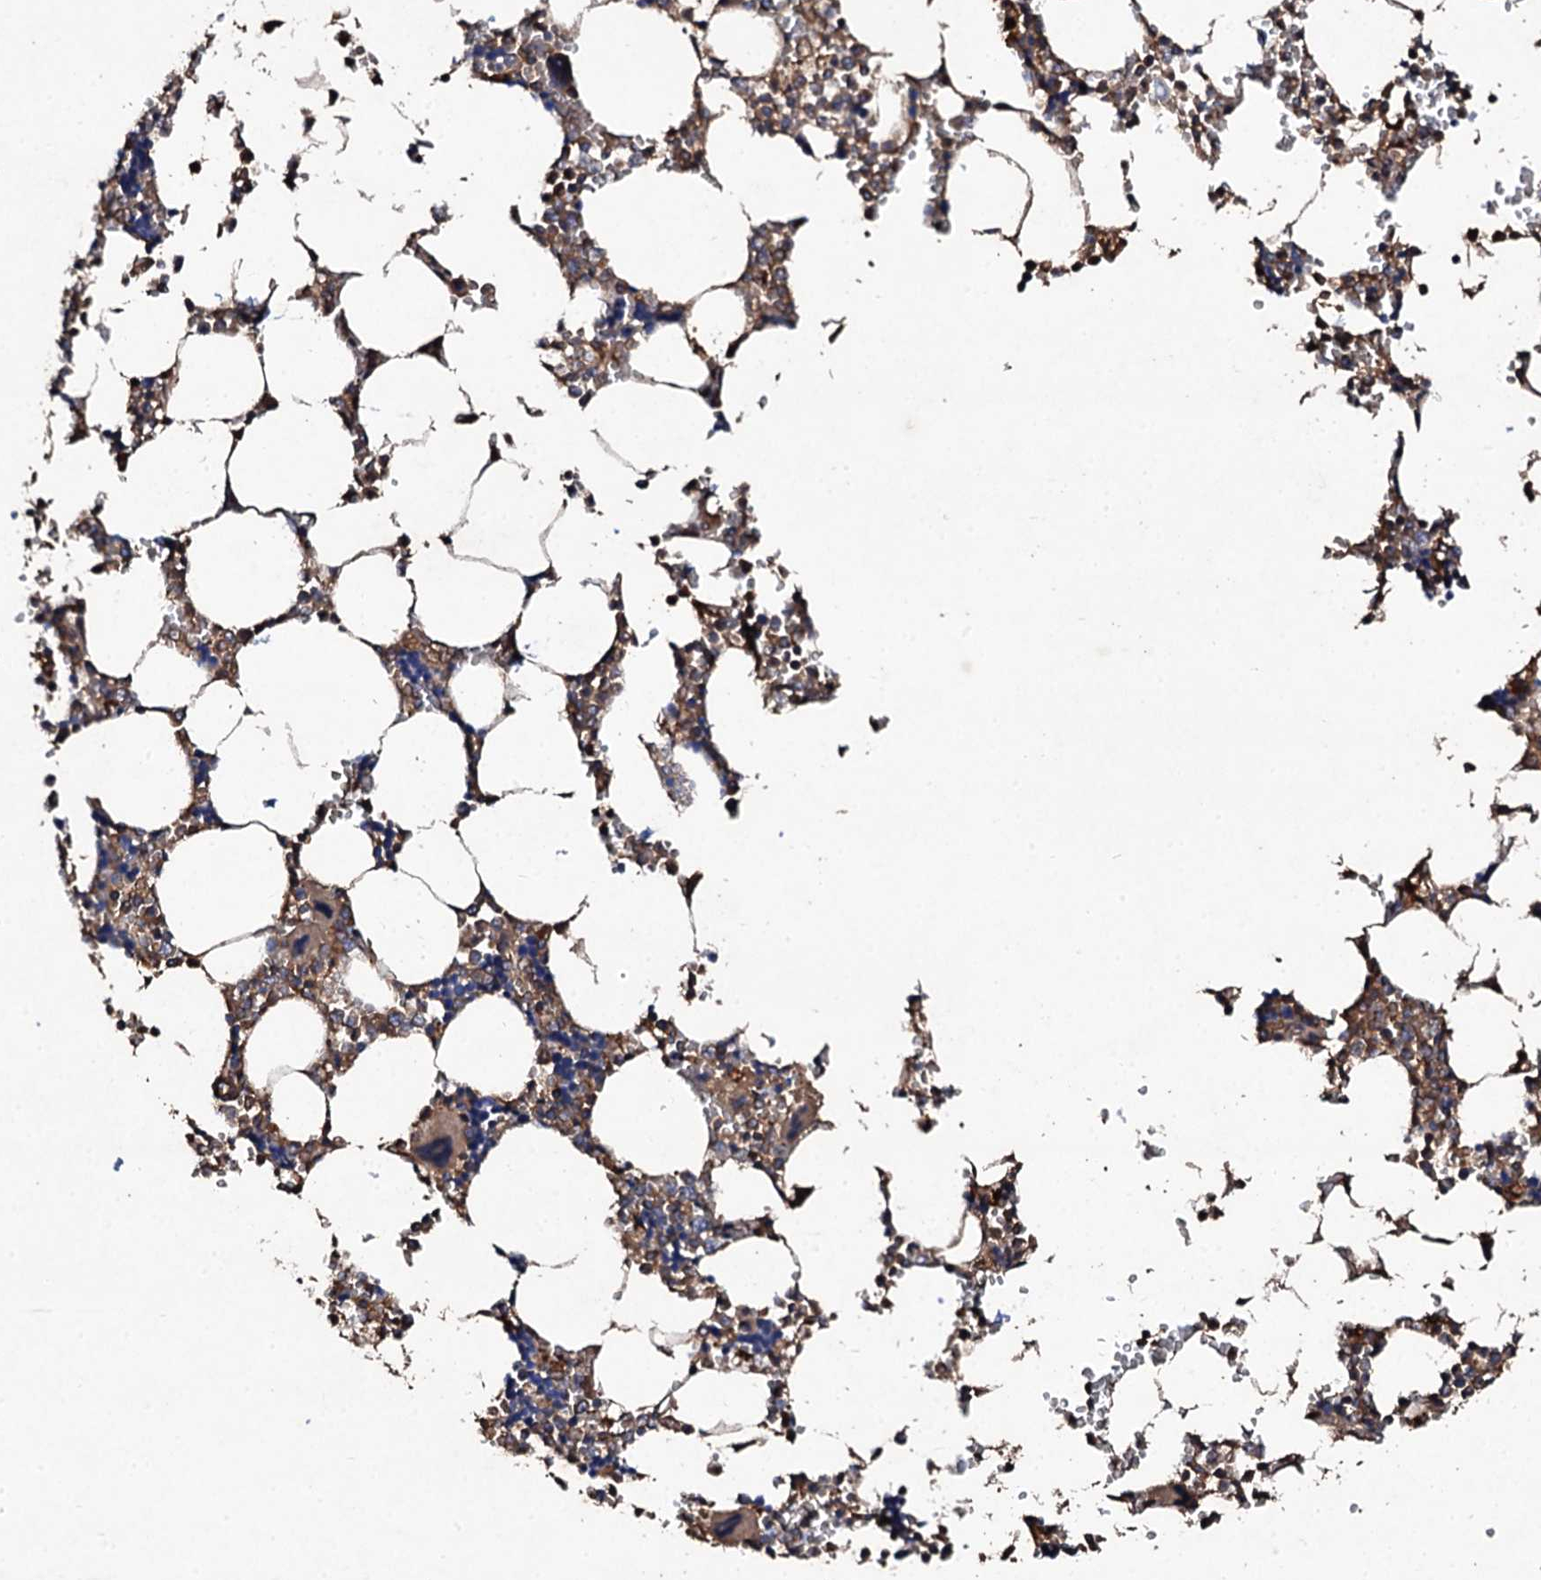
{"staining": {"intensity": "moderate", "quantity": "25%-75%", "location": "cytoplasmic/membranous"}, "tissue": "bone marrow", "cell_type": "Hematopoietic cells", "image_type": "normal", "snomed": [{"axis": "morphology", "description": "Normal tissue, NOS"}, {"axis": "topography", "description": "Bone marrow"}], "caption": "Immunohistochemical staining of benign bone marrow shows medium levels of moderate cytoplasmic/membranous expression in about 25%-75% of hematopoietic cells.", "gene": "KERA", "patient": {"sex": "male", "age": 64}}